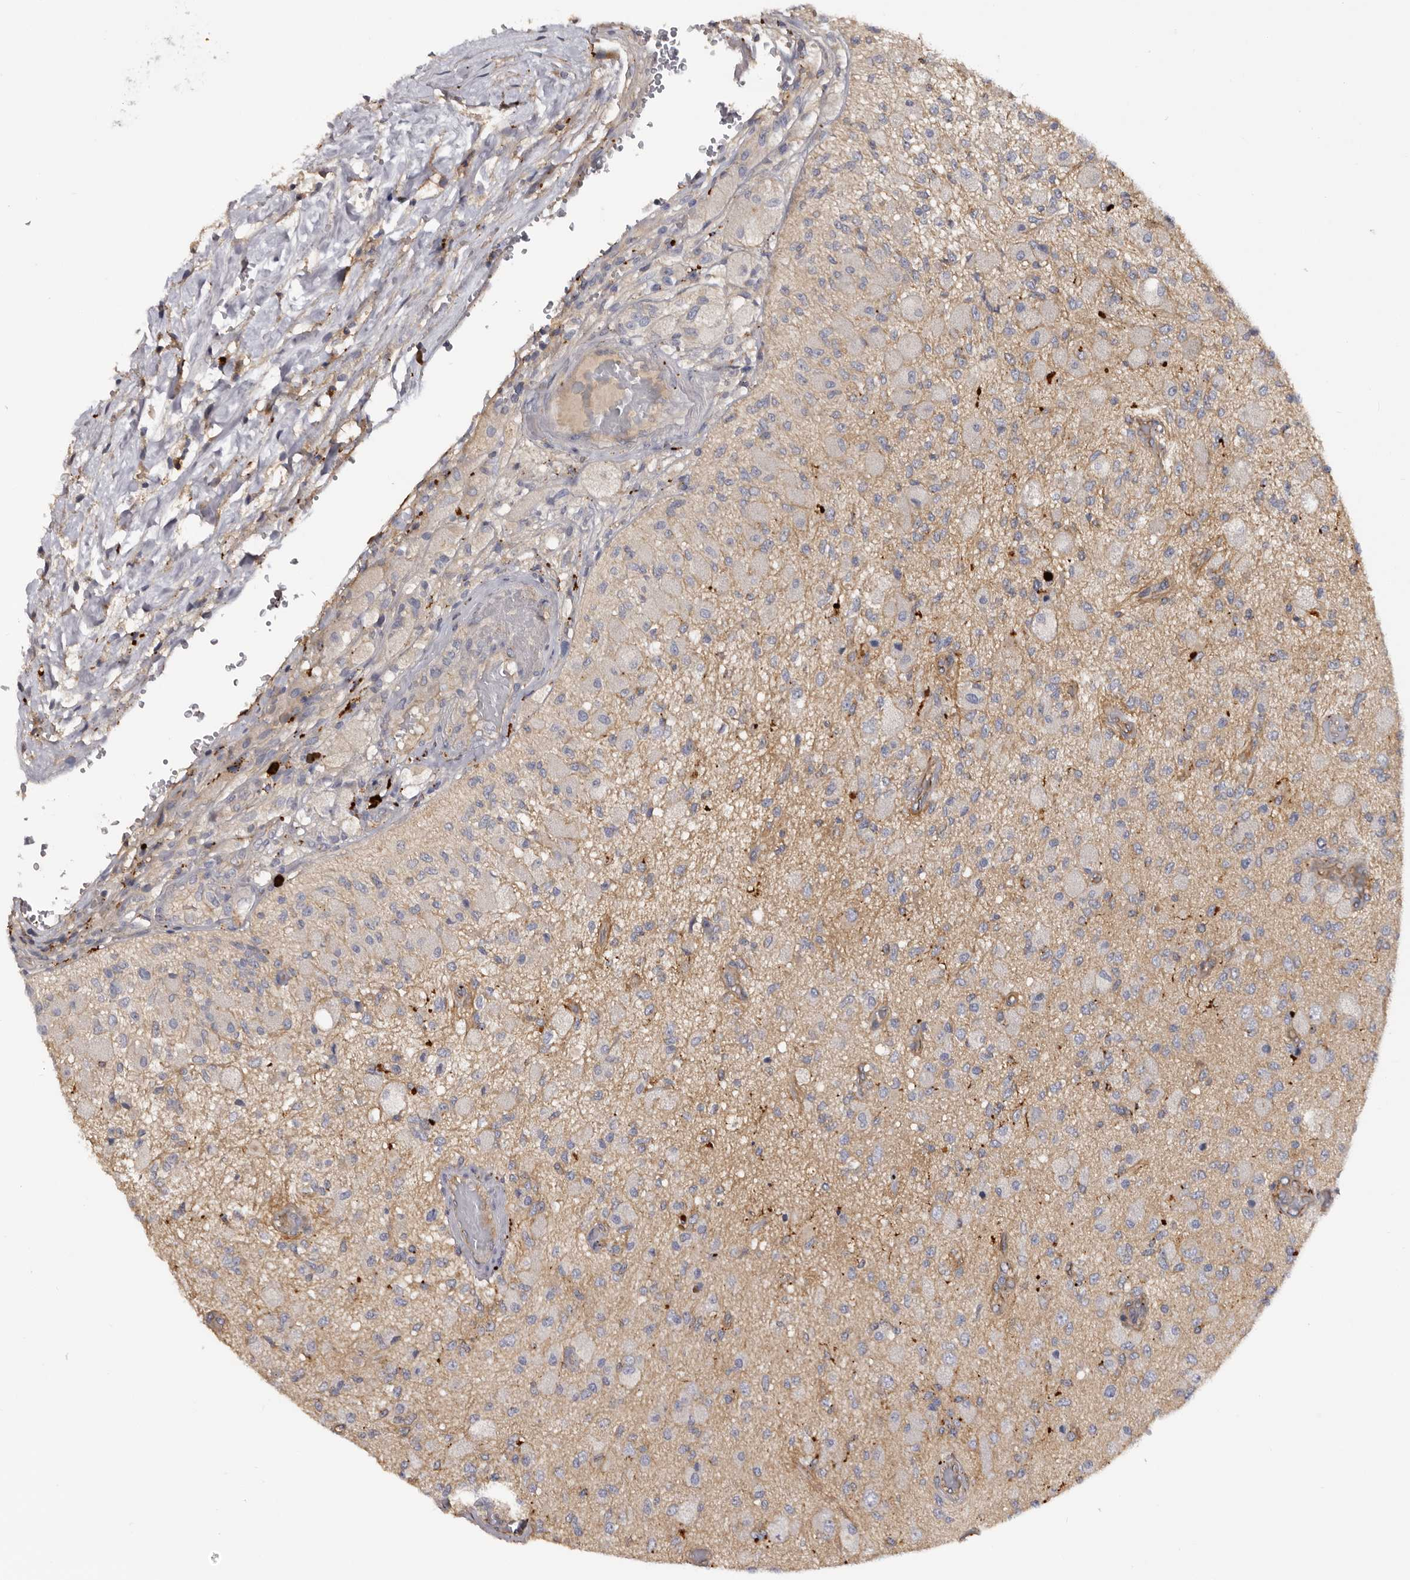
{"staining": {"intensity": "negative", "quantity": "none", "location": "none"}, "tissue": "glioma", "cell_type": "Tumor cells", "image_type": "cancer", "snomed": [{"axis": "morphology", "description": "Normal tissue, NOS"}, {"axis": "morphology", "description": "Glioma, malignant, High grade"}, {"axis": "topography", "description": "Cerebral cortex"}], "caption": "The photomicrograph displays no significant expression in tumor cells of malignant high-grade glioma. (Brightfield microscopy of DAB (3,3'-diaminobenzidine) immunohistochemistry at high magnification).", "gene": "INKA2", "patient": {"sex": "male", "age": 77}}